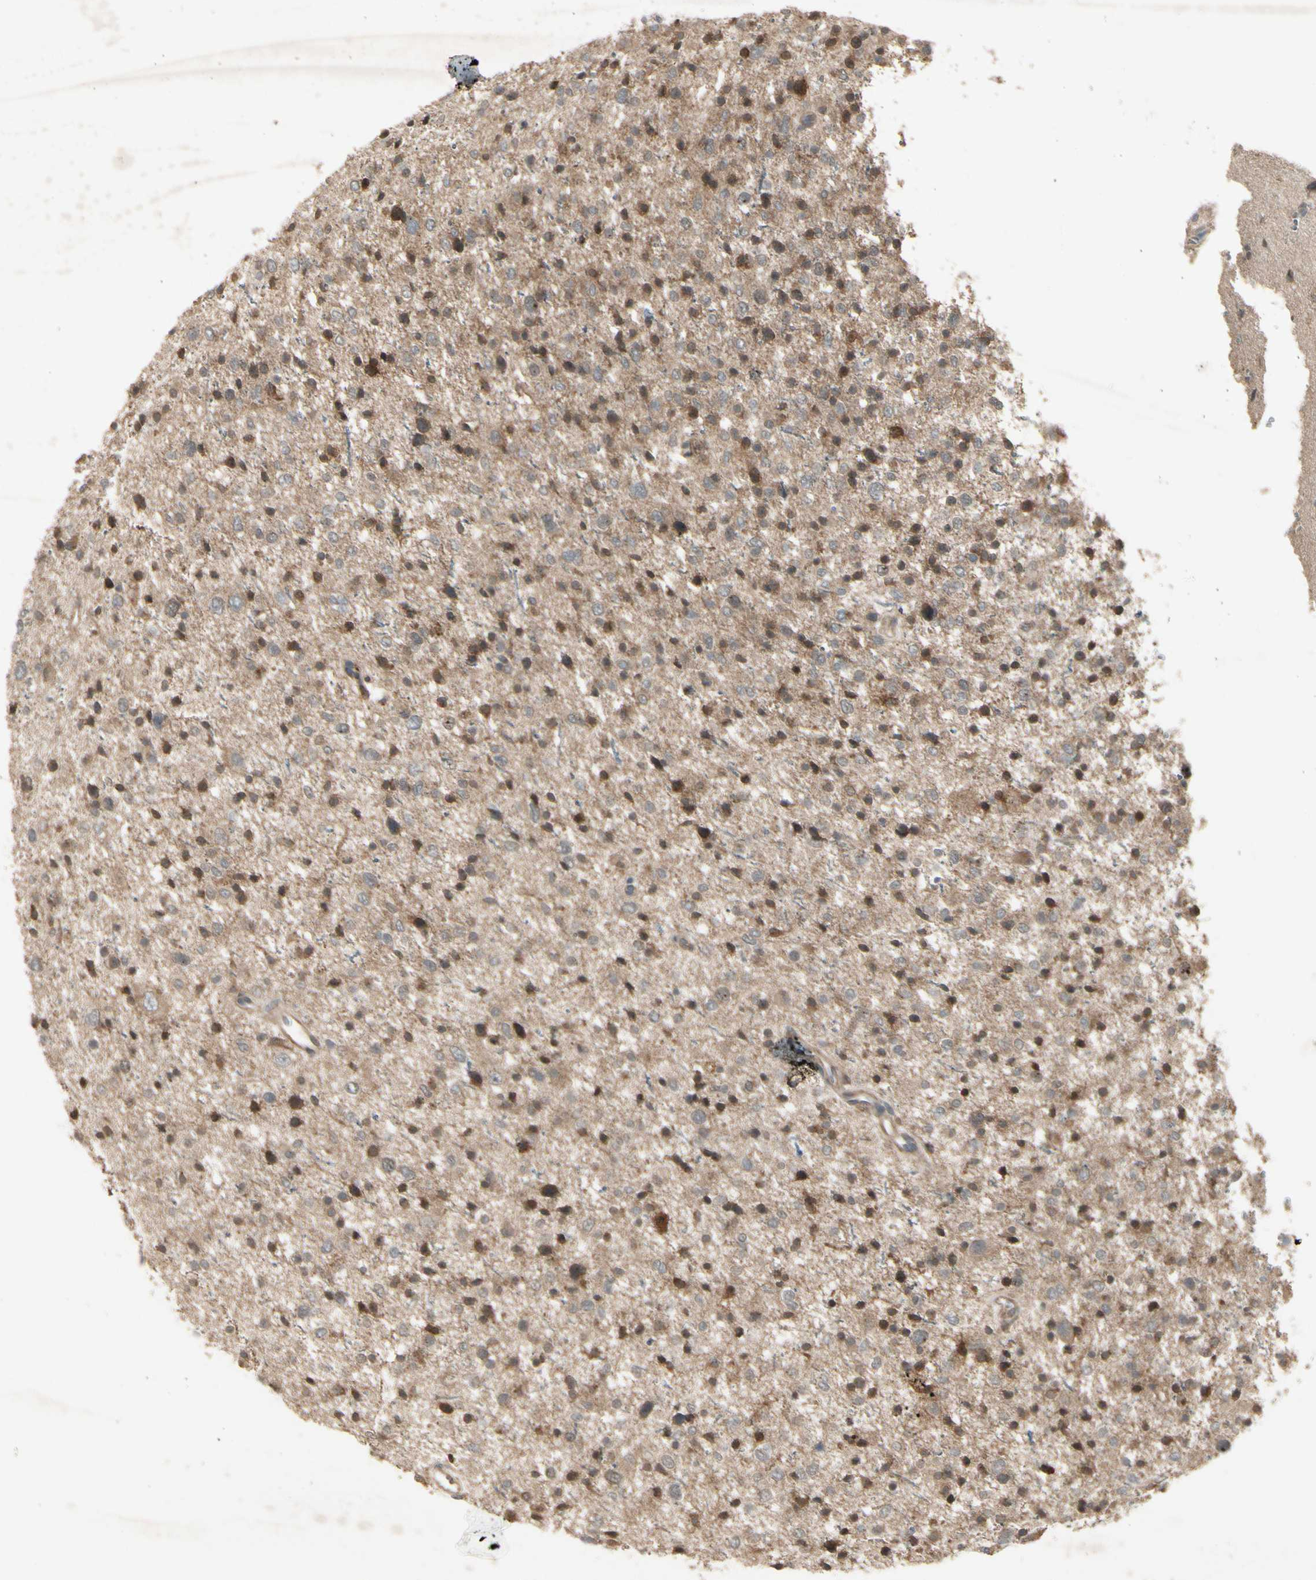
{"staining": {"intensity": "strong", "quantity": "25%-75%", "location": "nuclear"}, "tissue": "glioma", "cell_type": "Tumor cells", "image_type": "cancer", "snomed": [{"axis": "morphology", "description": "Glioma, malignant, Low grade"}, {"axis": "topography", "description": "Brain"}], "caption": "Immunohistochemical staining of human malignant low-grade glioma demonstrates high levels of strong nuclear protein expression in approximately 25%-75% of tumor cells. The staining was performed using DAB, with brown indicating positive protein expression. Nuclei are stained blue with hematoxylin.", "gene": "FHDC1", "patient": {"sex": "female", "age": 37}}